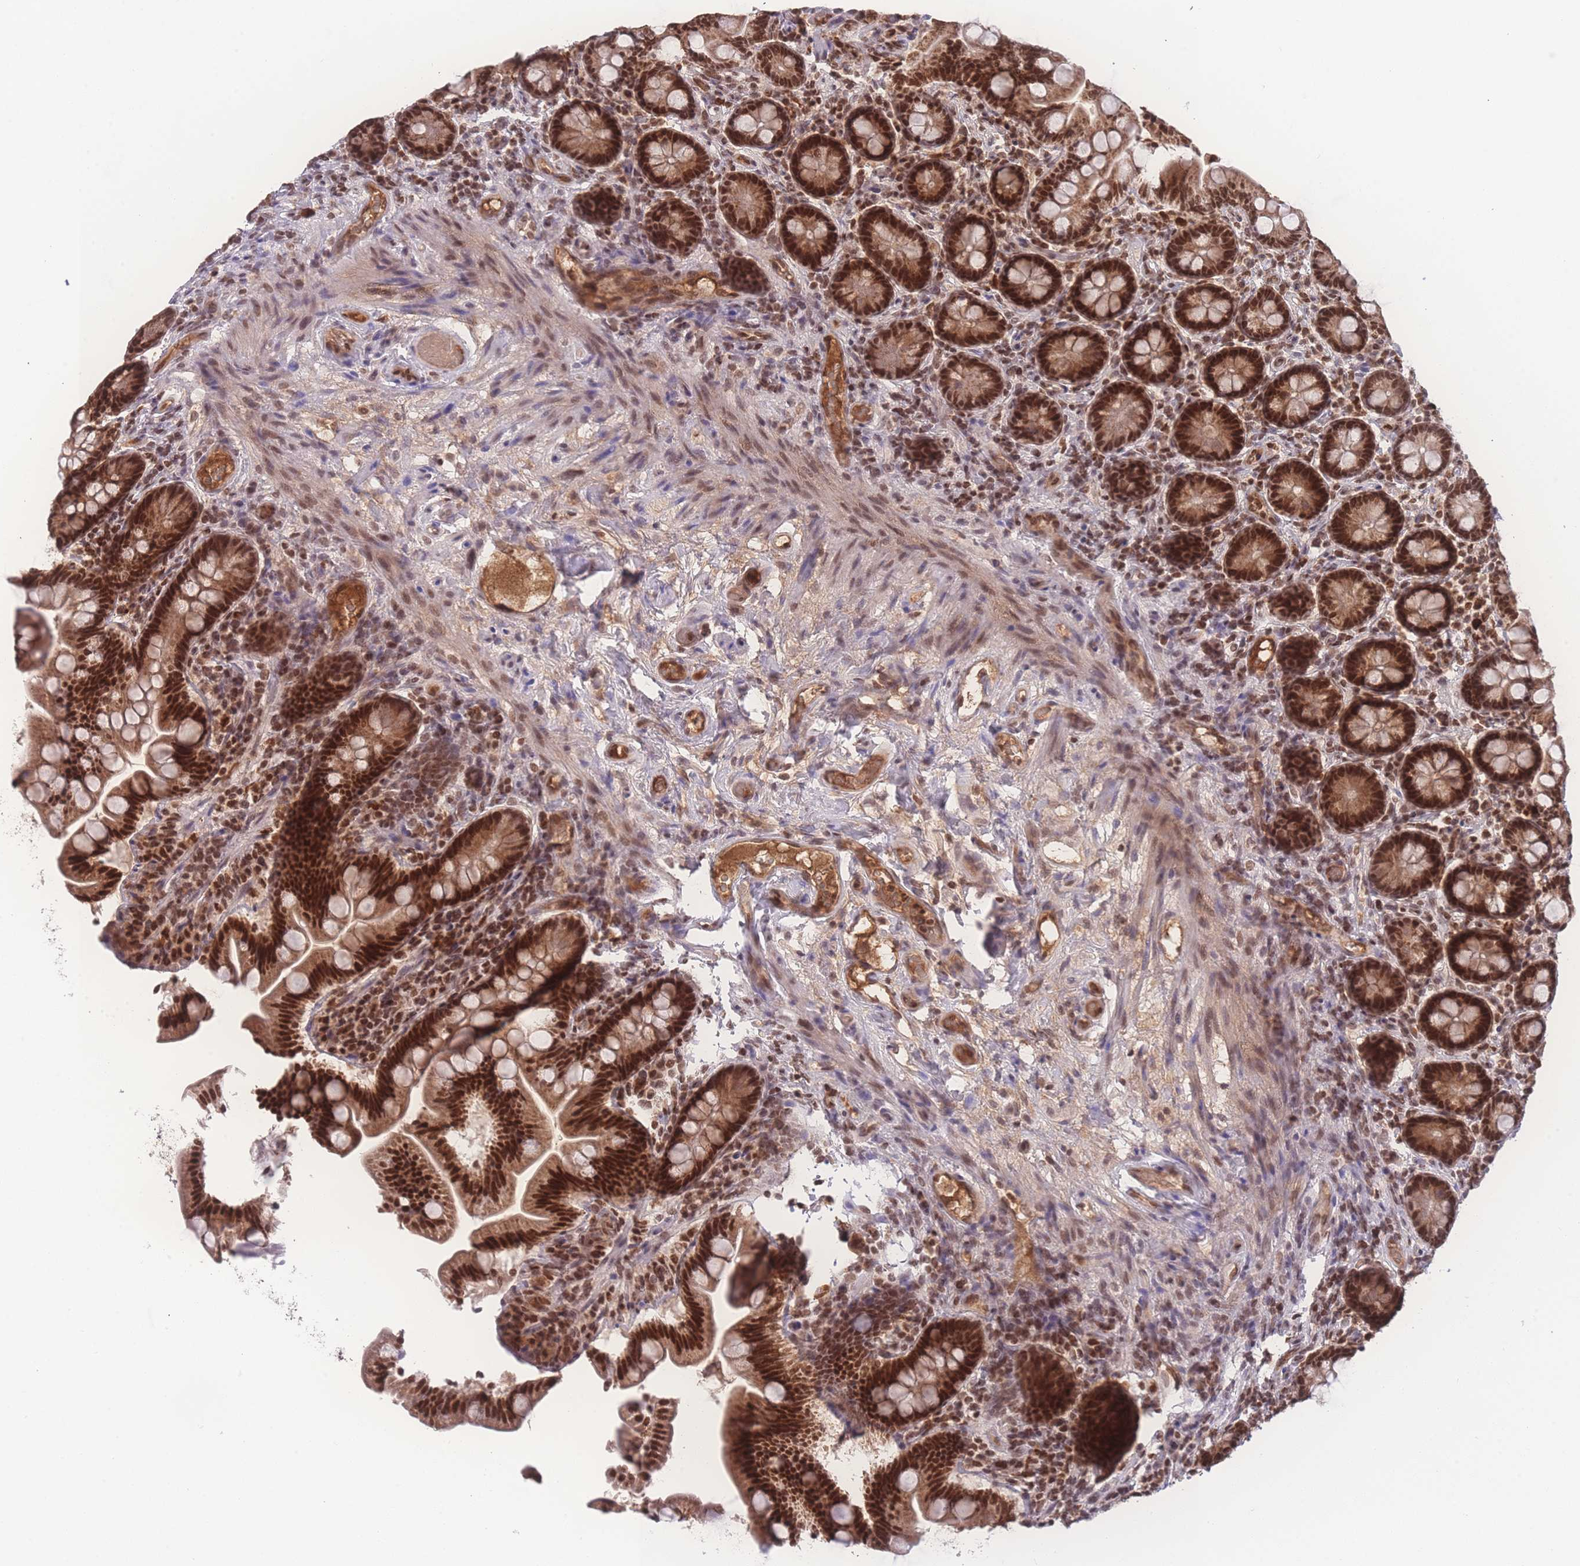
{"staining": {"intensity": "strong", "quantity": ">75%", "location": "cytoplasmic/membranous,nuclear"}, "tissue": "small intestine", "cell_type": "Glandular cells", "image_type": "normal", "snomed": [{"axis": "morphology", "description": "Normal tissue, NOS"}, {"axis": "topography", "description": "Small intestine"}], "caption": "Human small intestine stained for a protein (brown) exhibits strong cytoplasmic/membranous,nuclear positive positivity in approximately >75% of glandular cells.", "gene": "RAVER1", "patient": {"sex": "female", "age": 64}}